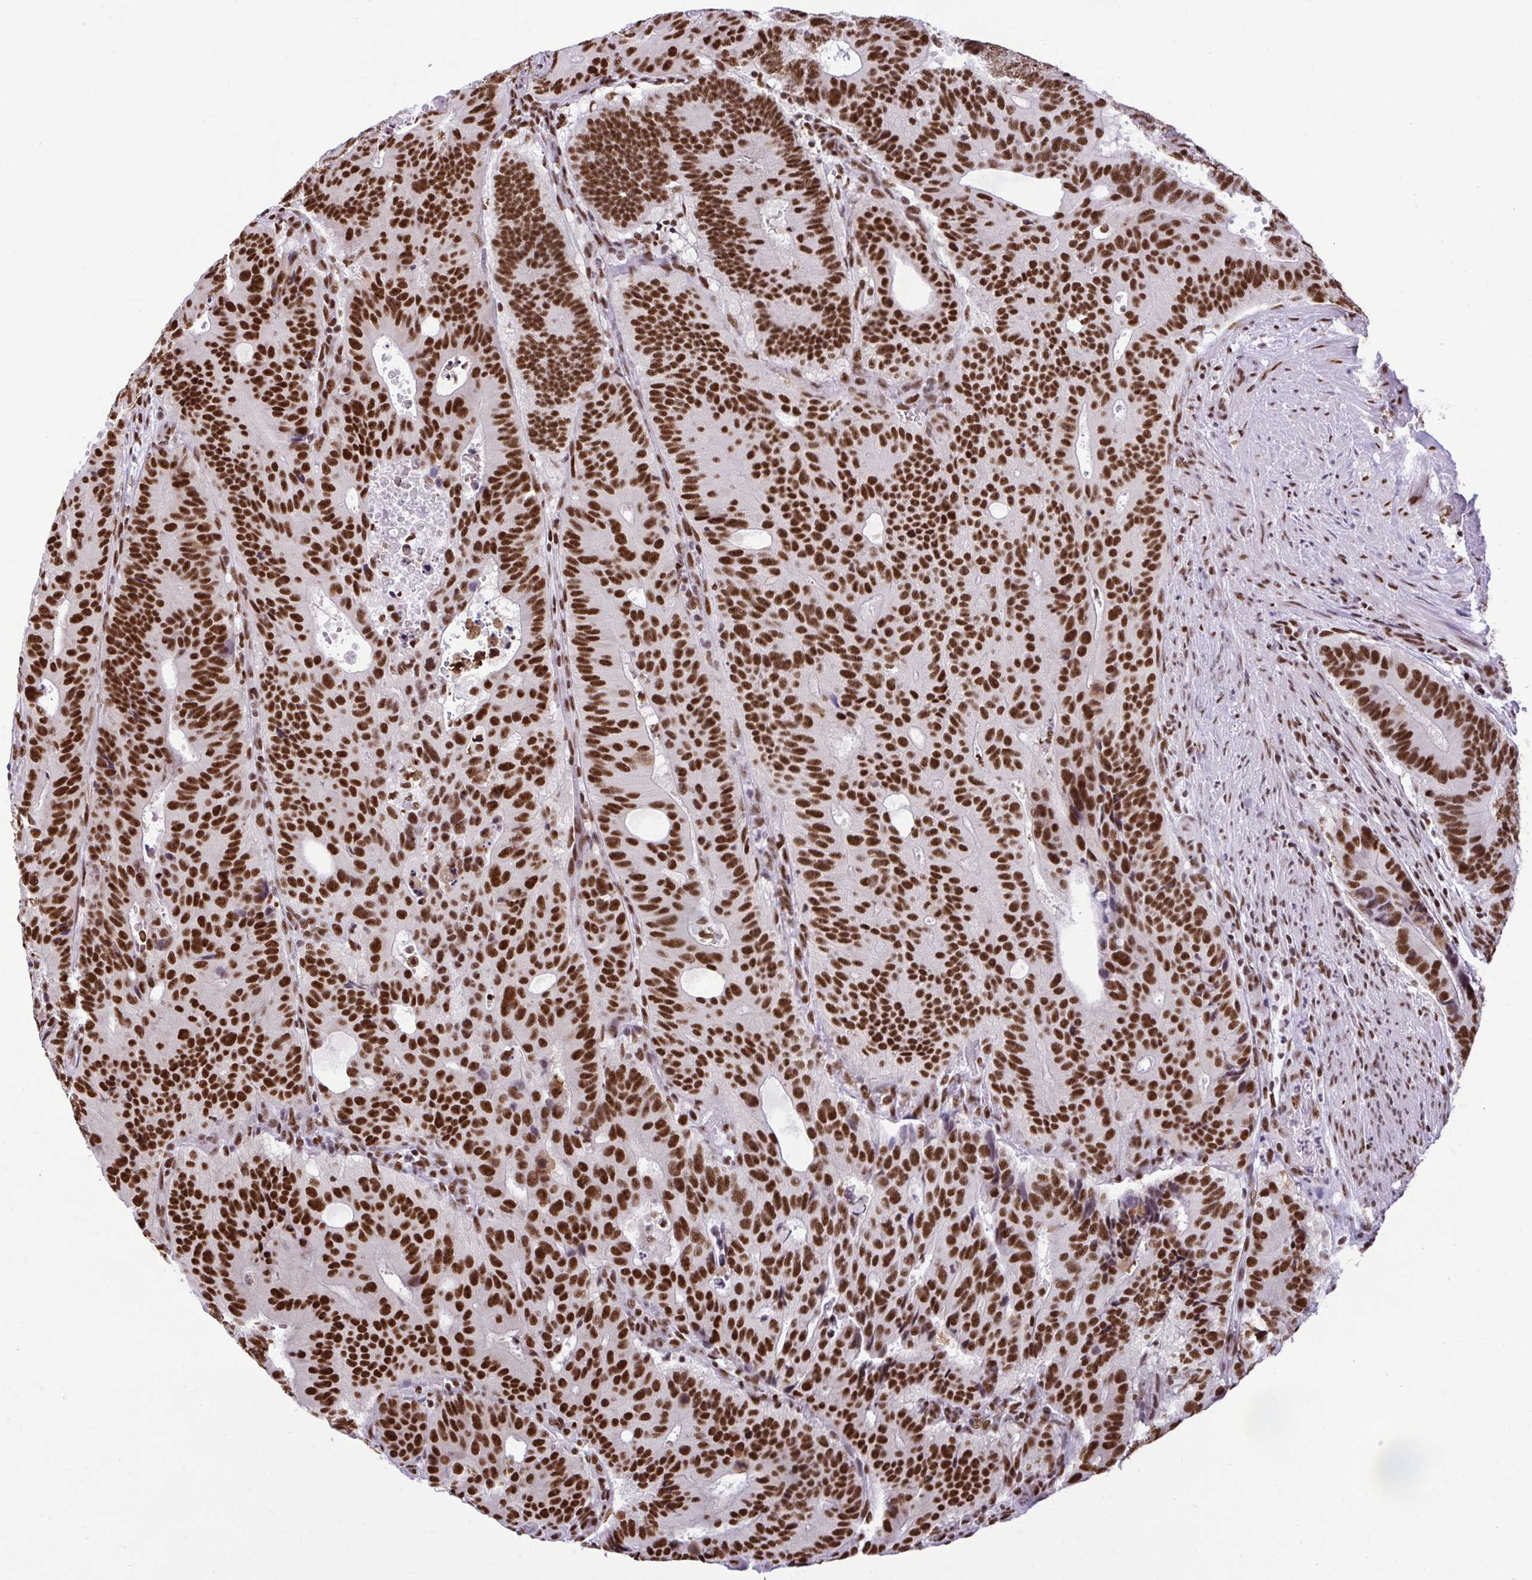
{"staining": {"intensity": "strong", "quantity": ">75%", "location": "nuclear"}, "tissue": "colorectal cancer", "cell_type": "Tumor cells", "image_type": "cancer", "snomed": [{"axis": "morphology", "description": "Adenocarcinoma, NOS"}, {"axis": "topography", "description": "Colon"}], "caption": "Immunohistochemical staining of colorectal cancer (adenocarcinoma) demonstrates strong nuclear protein positivity in approximately >75% of tumor cells.", "gene": "PRPF19", "patient": {"sex": "male", "age": 62}}